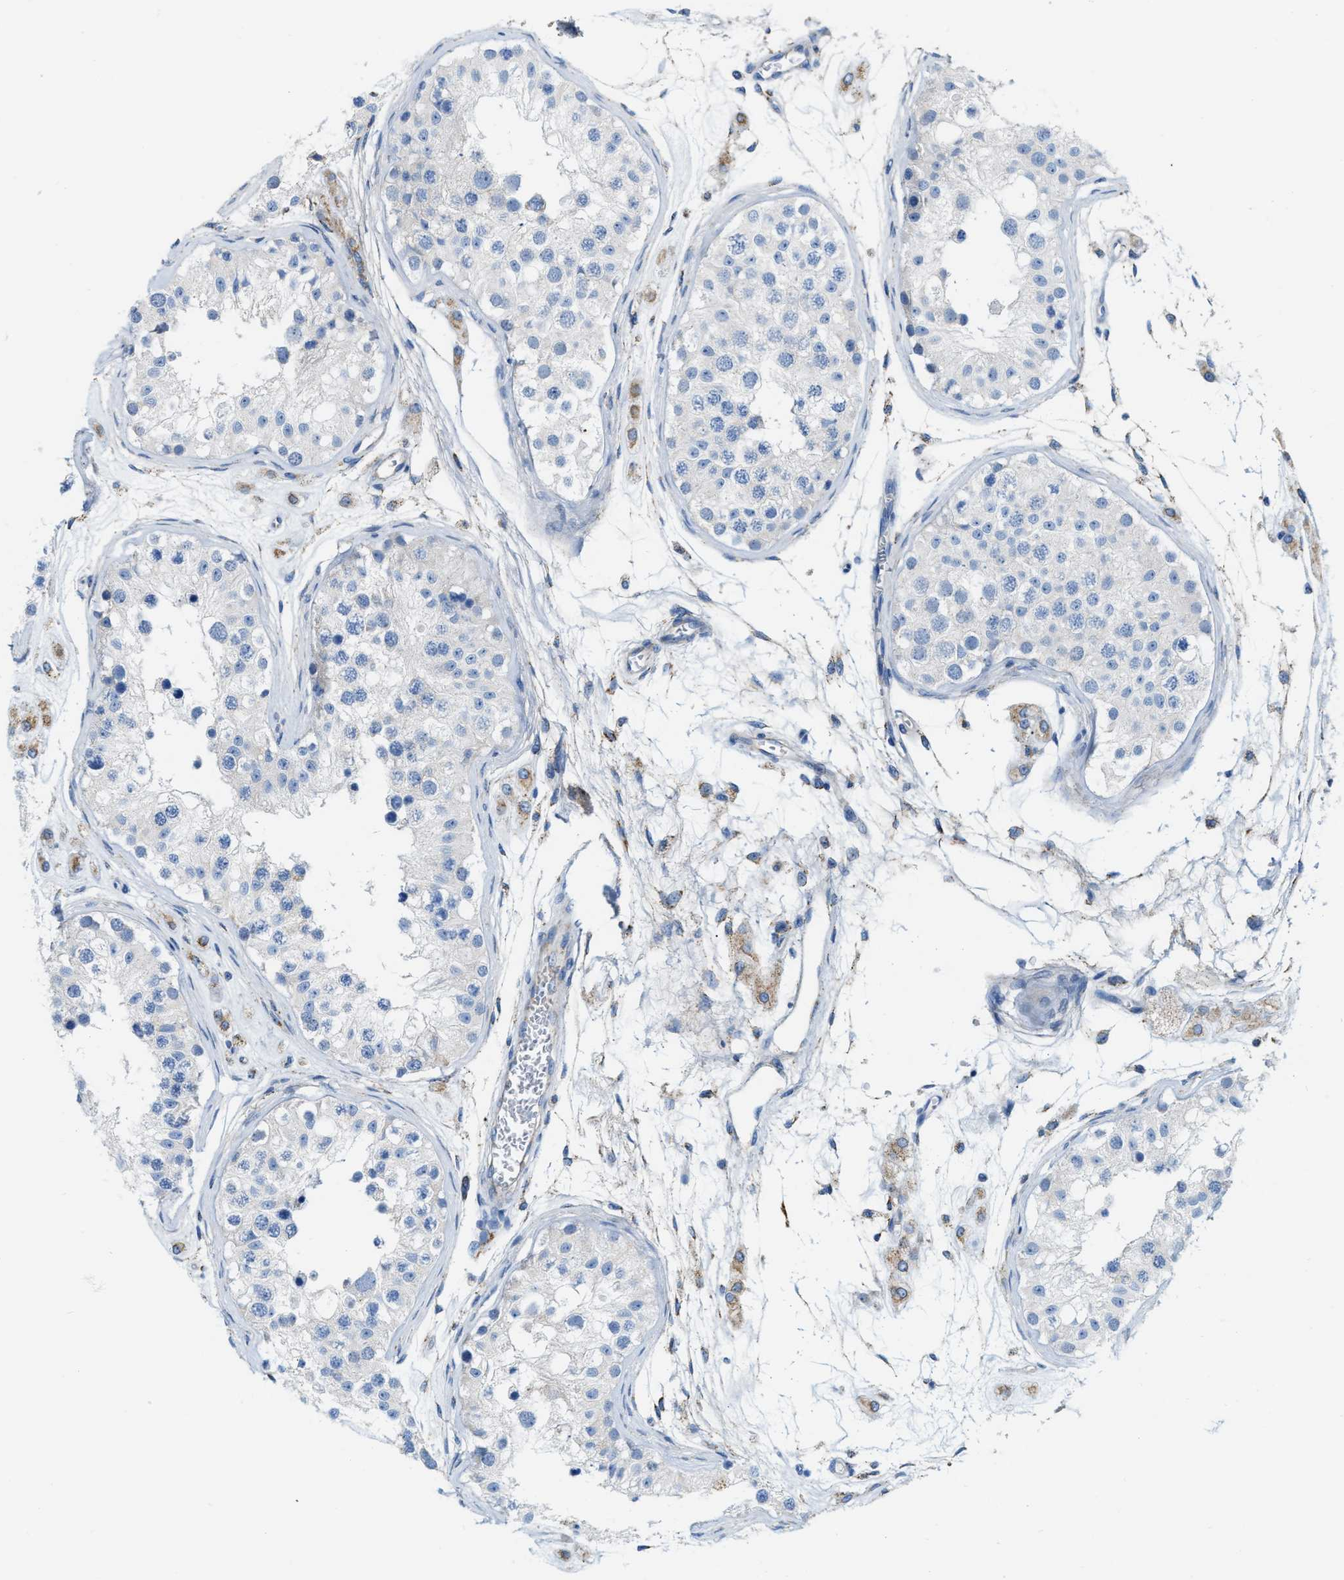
{"staining": {"intensity": "negative", "quantity": "none", "location": "none"}, "tissue": "testis", "cell_type": "Cells in seminiferous ducts", "image_type": "normal", "snomed": [{"axis": "morphology", "description": "Normal tissue, NOS"}, {"axis": "morphology", "description": "Adenocarcinoma, metastatic, NOS"}, {"axis": "topography", "description": "Testis"}], "caption": "The micrograph reveals no staining of cells in seminiferous ducts in normal testis.", "gene": "JADE1", "patient": {"sex": "male", "age": 26}}